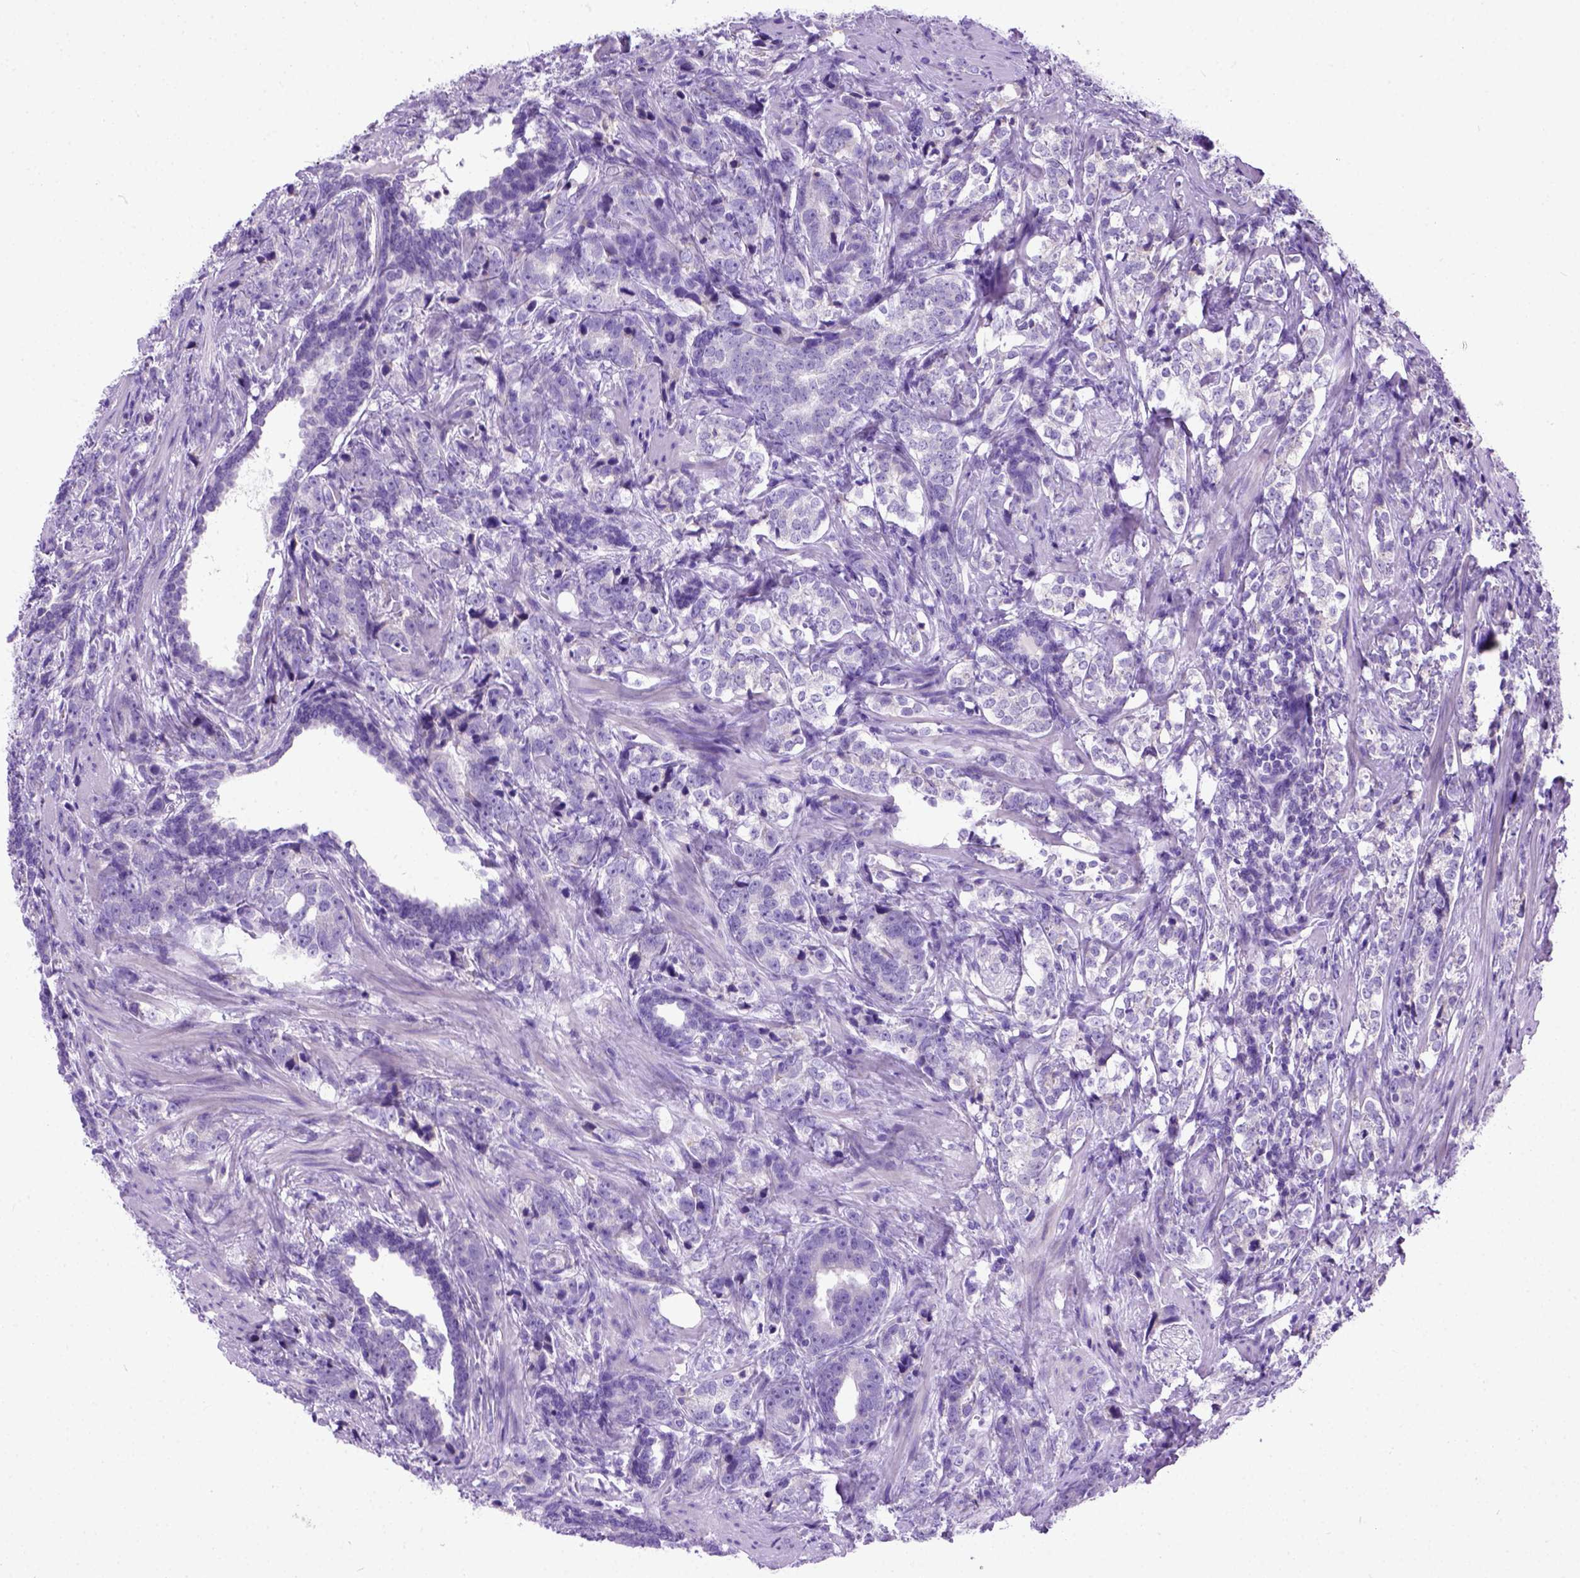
{"staining": {"intensity": "negative", "quantity": "none", "location": "none"}, "tissue": "prostate cancer", "cell_type": "Tumor cells", "image_type": "cancer", "snomed": [{"axis": "morphology", "description": "Adenocarcinoma, NOS"}, {"axis": "topography", "description": "Prostate and seminal vesicle, NOS"}], "caption": "Prostate cancer (adenocarcinoma) was stained to show a protein in brown. There is no significant expression in tumor cells.", "gene": "ODAD3", "patient": {"sex": "male", "age": 63}}